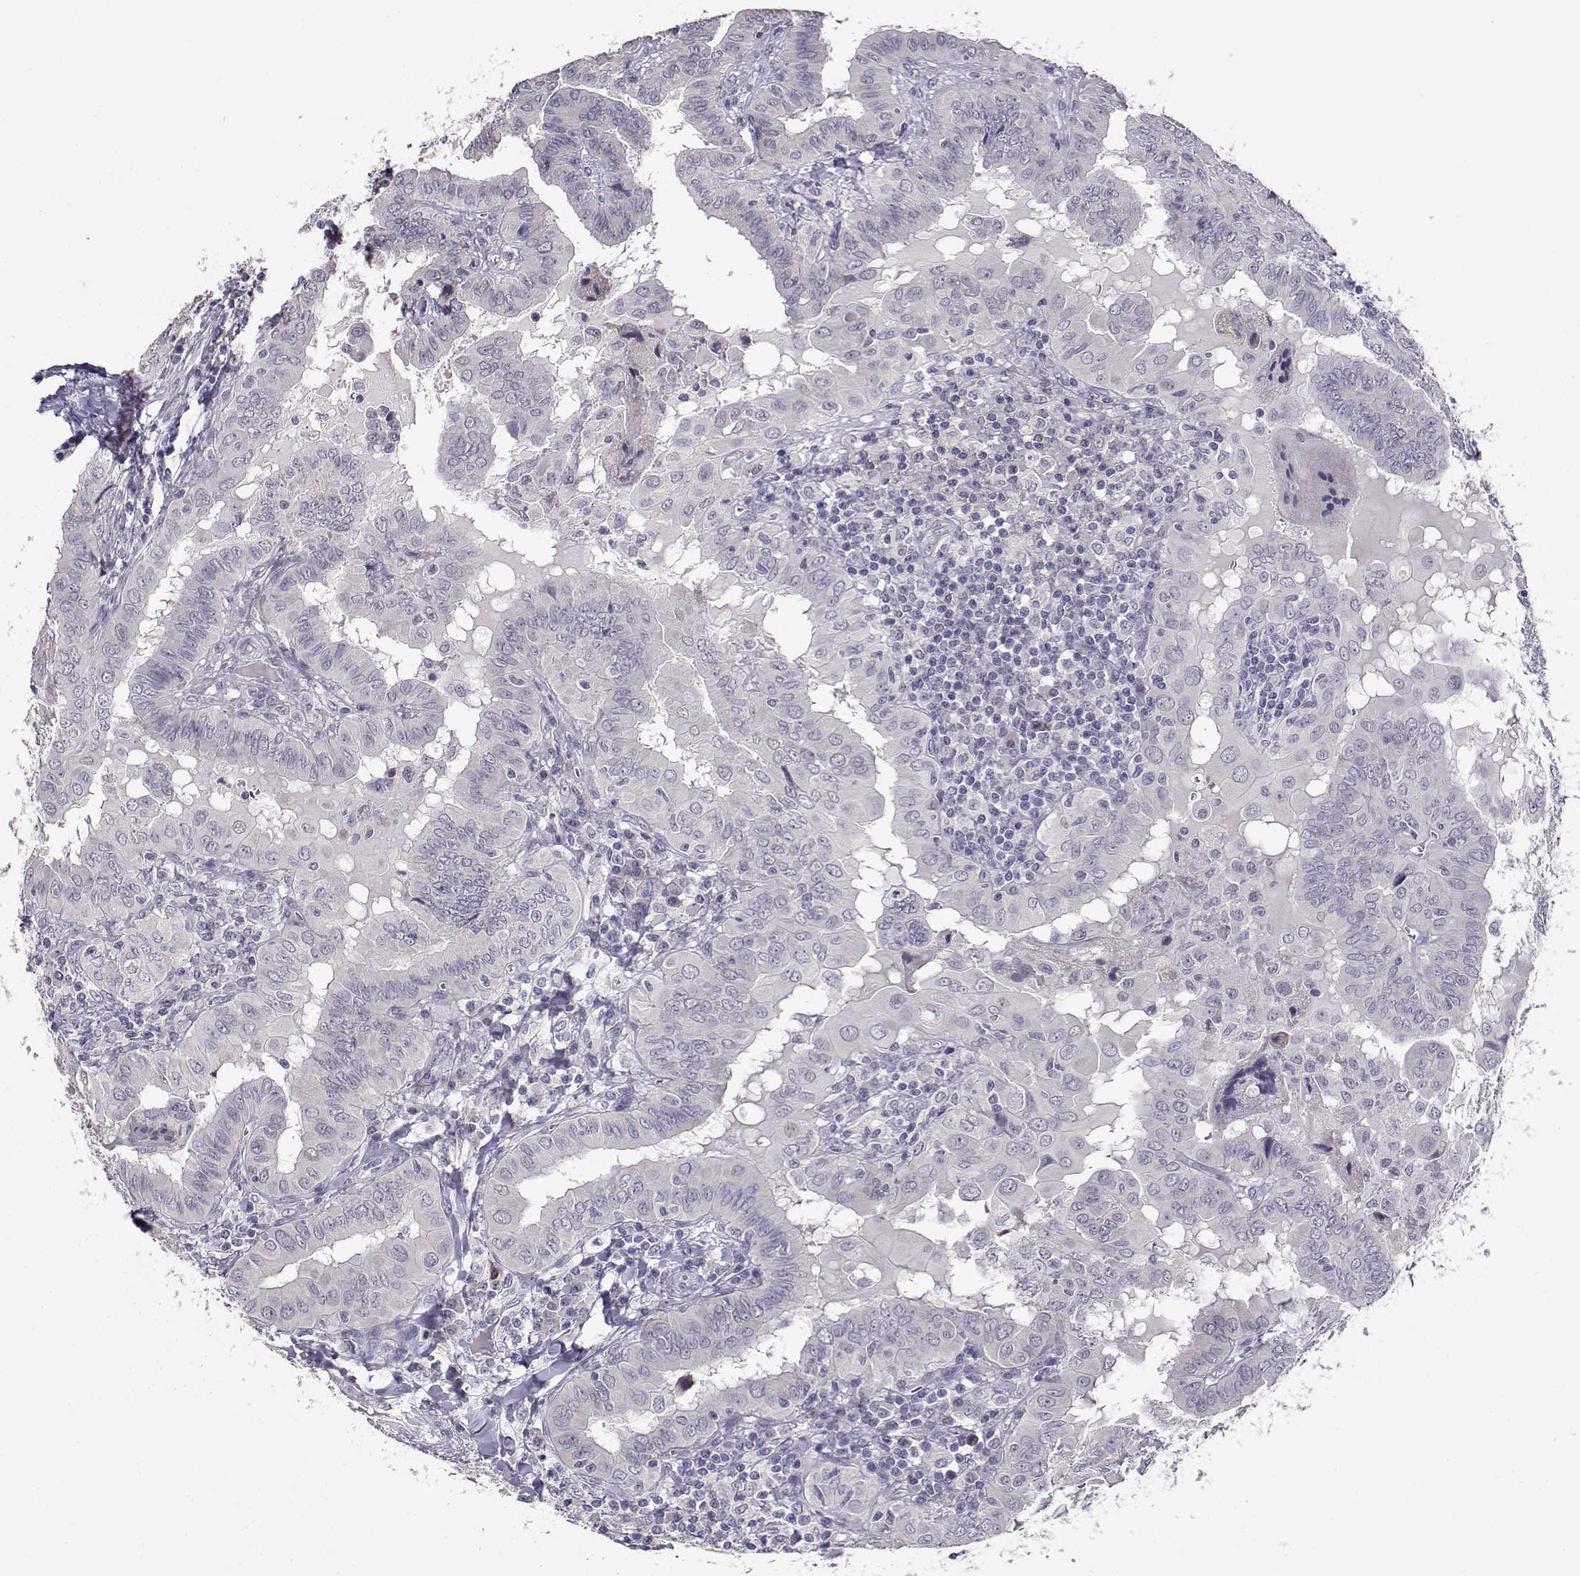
{"staining": {"intensity": "negative", "quantity": "none", "location": "none"}, "tissue": "thyroid cancer", "cell_type": "Tumor cells", "image_type": "cancer", "snomed": [{"axis": "morphology", "description": "Papillary adenocarcinoma, NOS"}, {"axis": "topography", "description": "Thyroid gland"}], "caption": "Papillary adenocarcinoma (thyroid) was stained to show a protein in brown. There is no significant staining in tumor cells. Brightfield microscopy of immunohistochemistry stained with DAB (brown) and hematoxylin (blue), captured at high magnification.", "gene": "RHOXF2", "patient": {"sex": "female", "age": 37}}